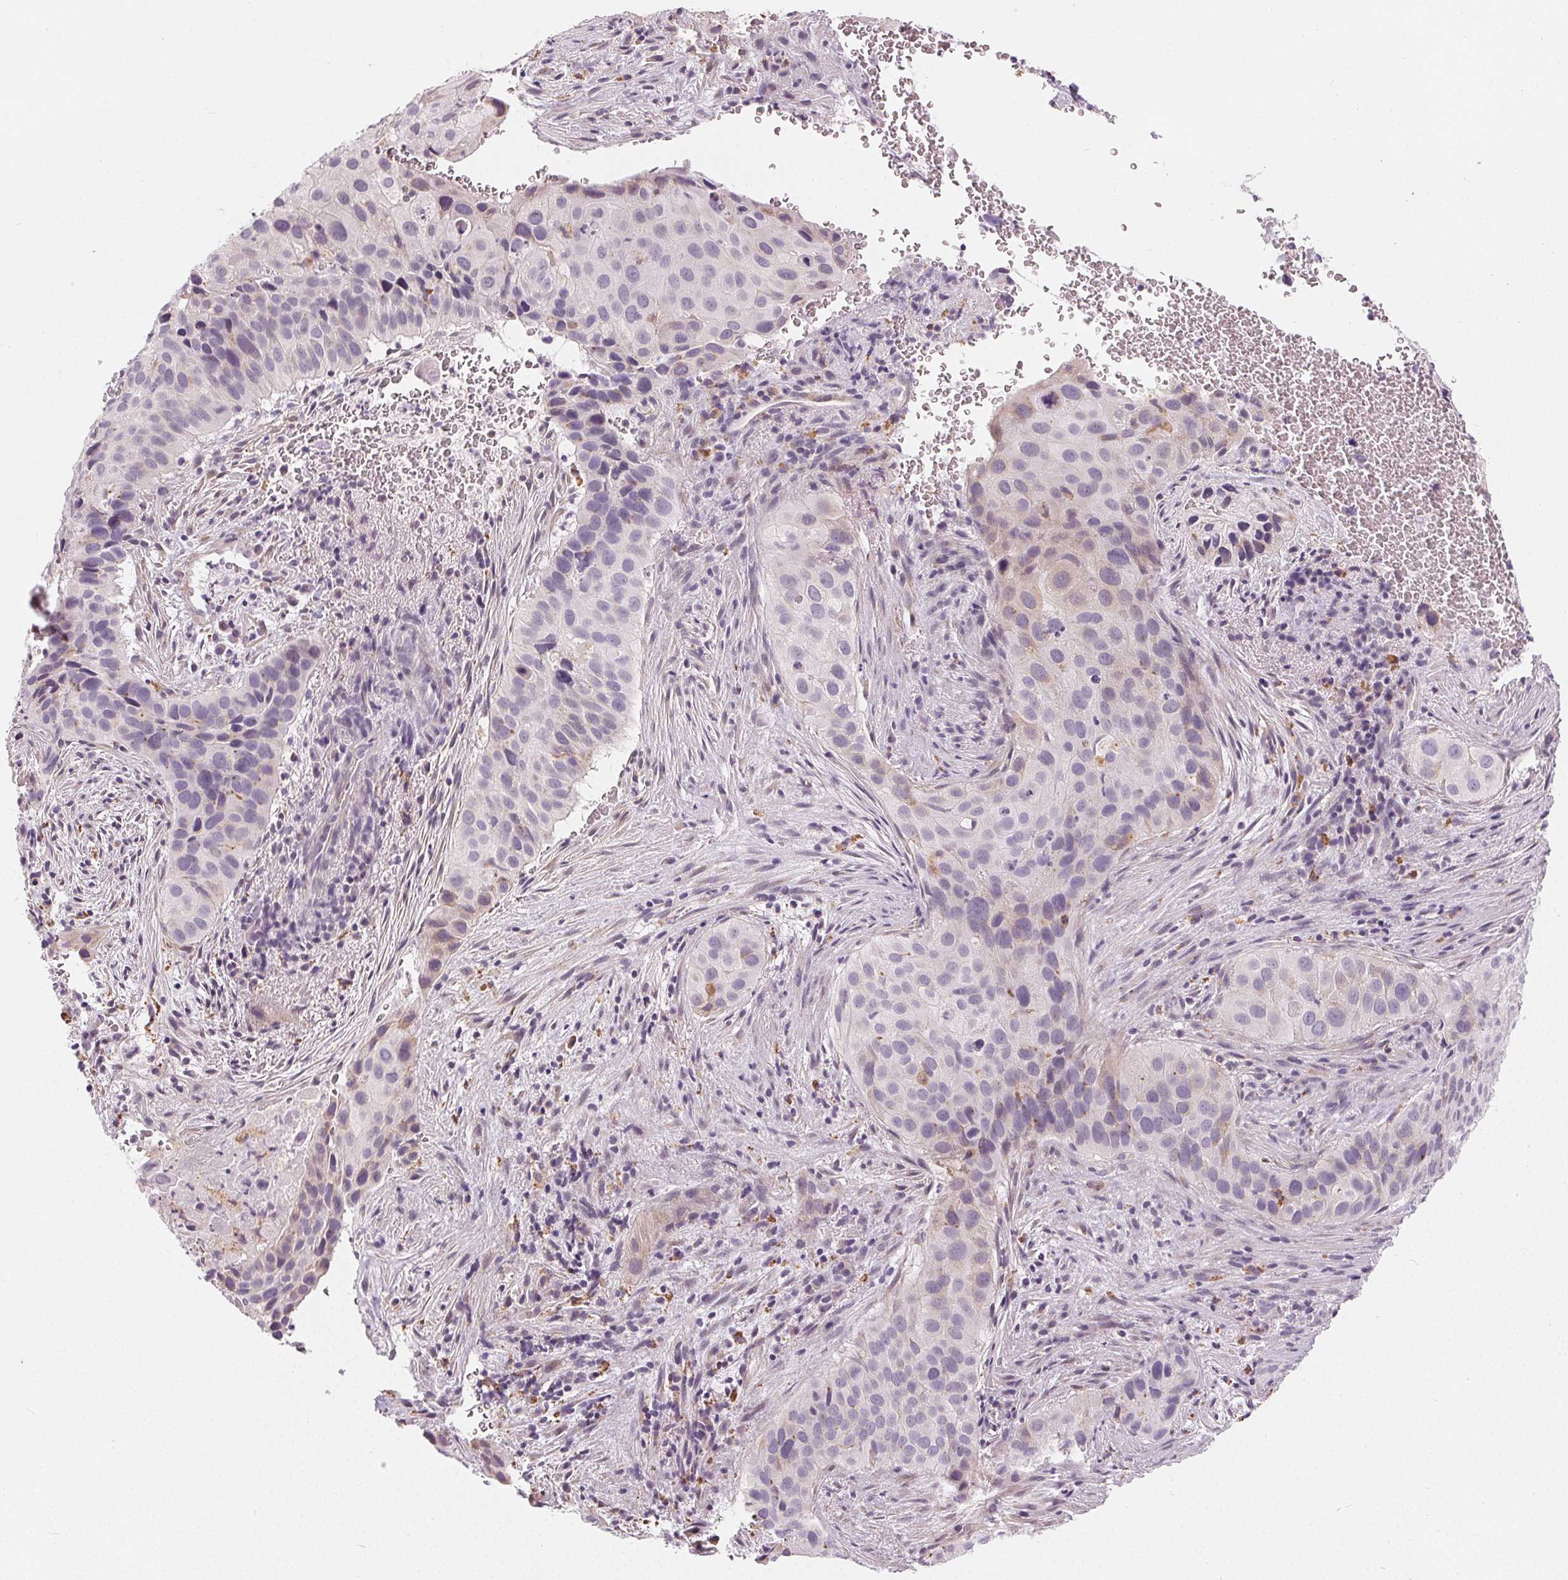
{"staining": {"intensity": "negative", "quantity": "none", "location": "none"}, "tissue": "cervical cancer", "cell_type": "Tumor cells", "image_type": "cancer", "snomed": [{"axis": "morphology", "description": "Squamous cell carcinoma, NOS"}, {"axis": "topography", "description": "Cervix"}], "caption": "This is an immunohistochemistry (IHC) image of squamous cell carcinoma (cervical). There is no positivity in tumor cells.", "gene": "HOPX", "patient": {"sex": "female", "age": 38}}